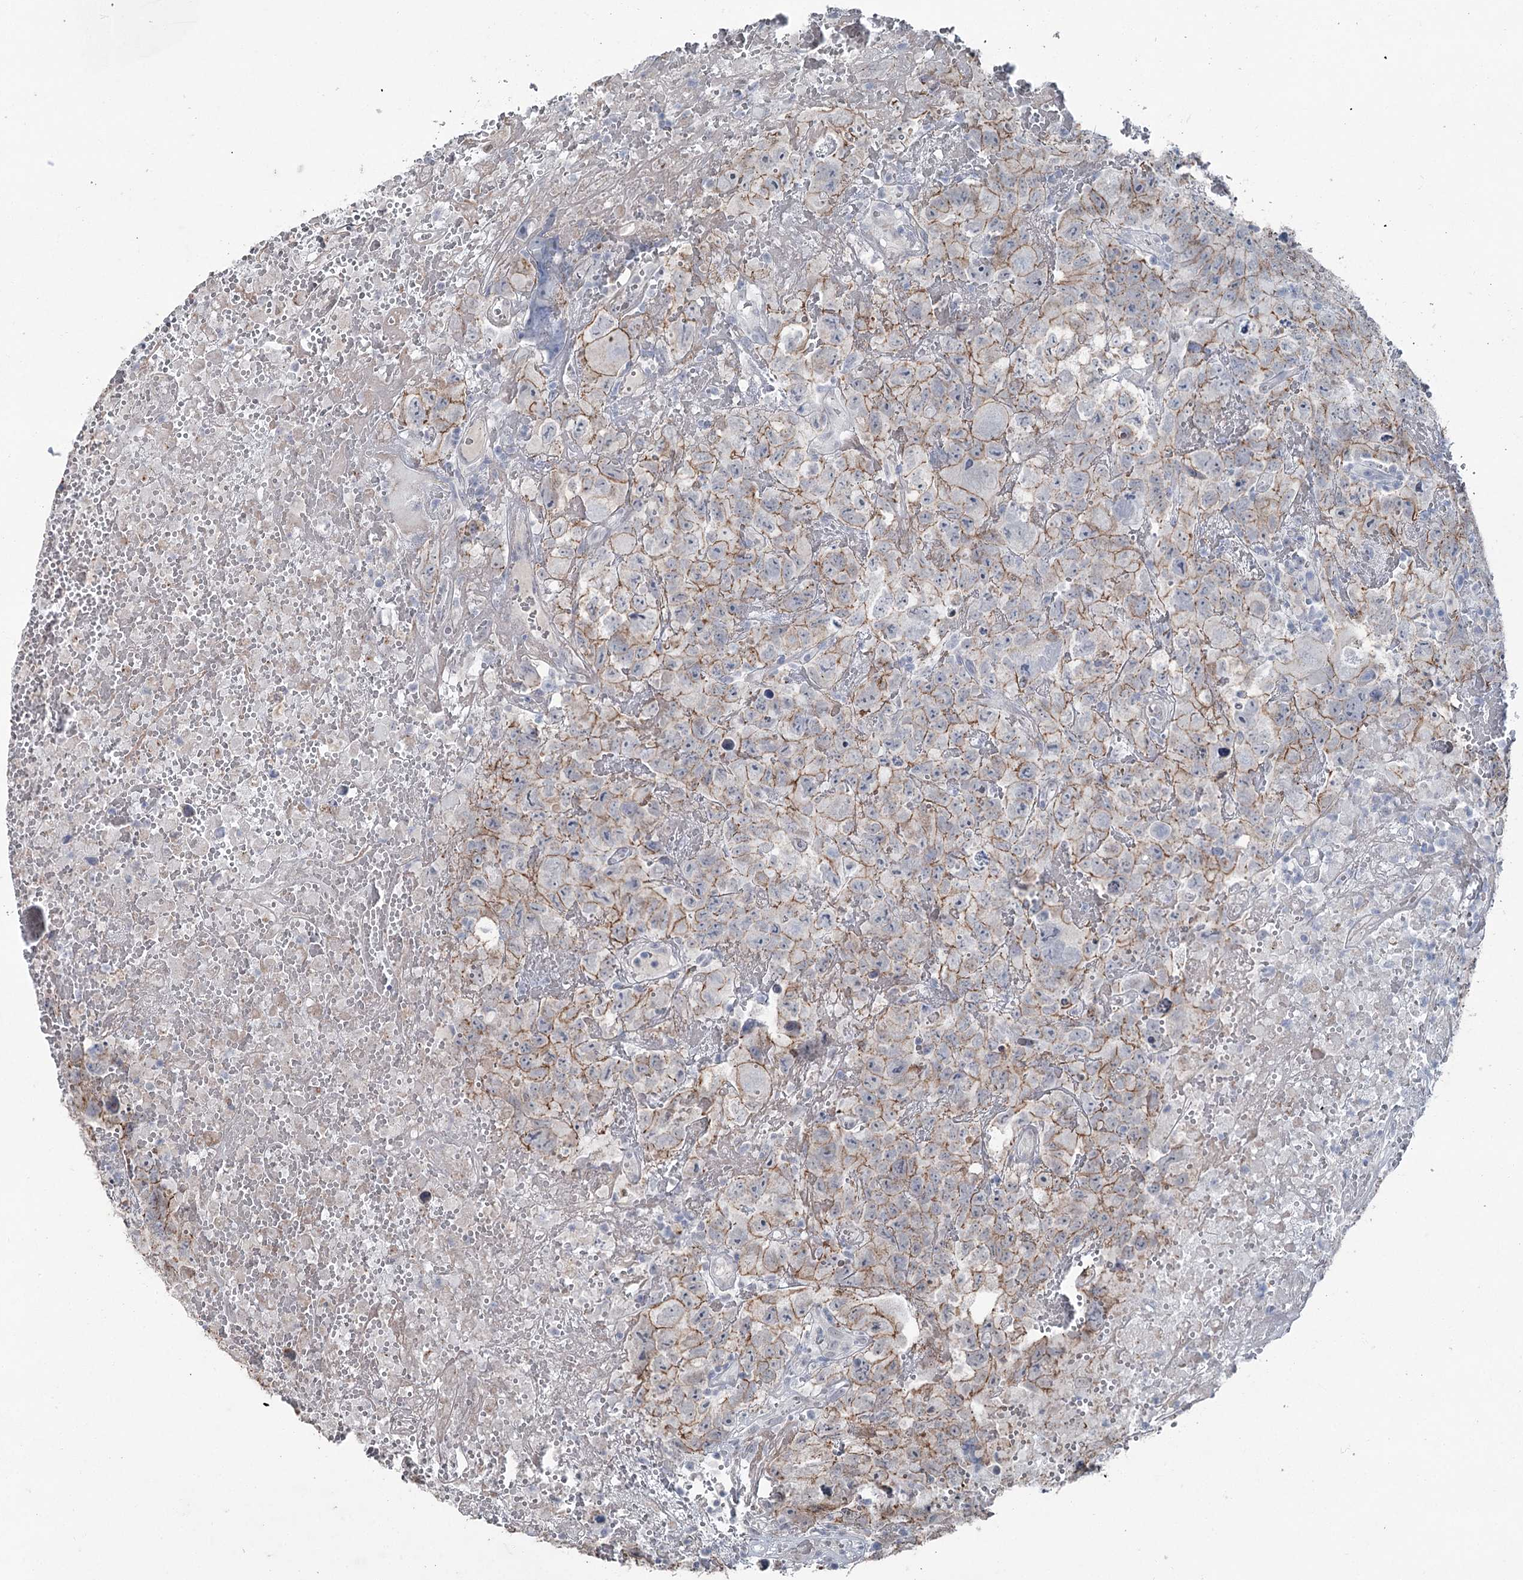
{"staining": {"intensity": "moderate", "quantity": ">75%", "location": "cytoplasmic/membranous"}, "tissue": "testis cancer", "cell_type": "Tumor cells", "image_type": "cancer", "snomed": [{"axis": "morphology", "description": "Carcinoma, Embryonal, NOS"}, {"axis": "topography", "description": "Testis"}], "caption": "Immunohistochemistry (DAB (3,3'-diaminobenzidine)) staining of embryonal carcinoma (testis) exhibits moderate cytoplasmic/membranous protein positivity in about >75% of tumor cells.", "gene": "FAM120B", "patient": {"sex": "male", "age": 45}}